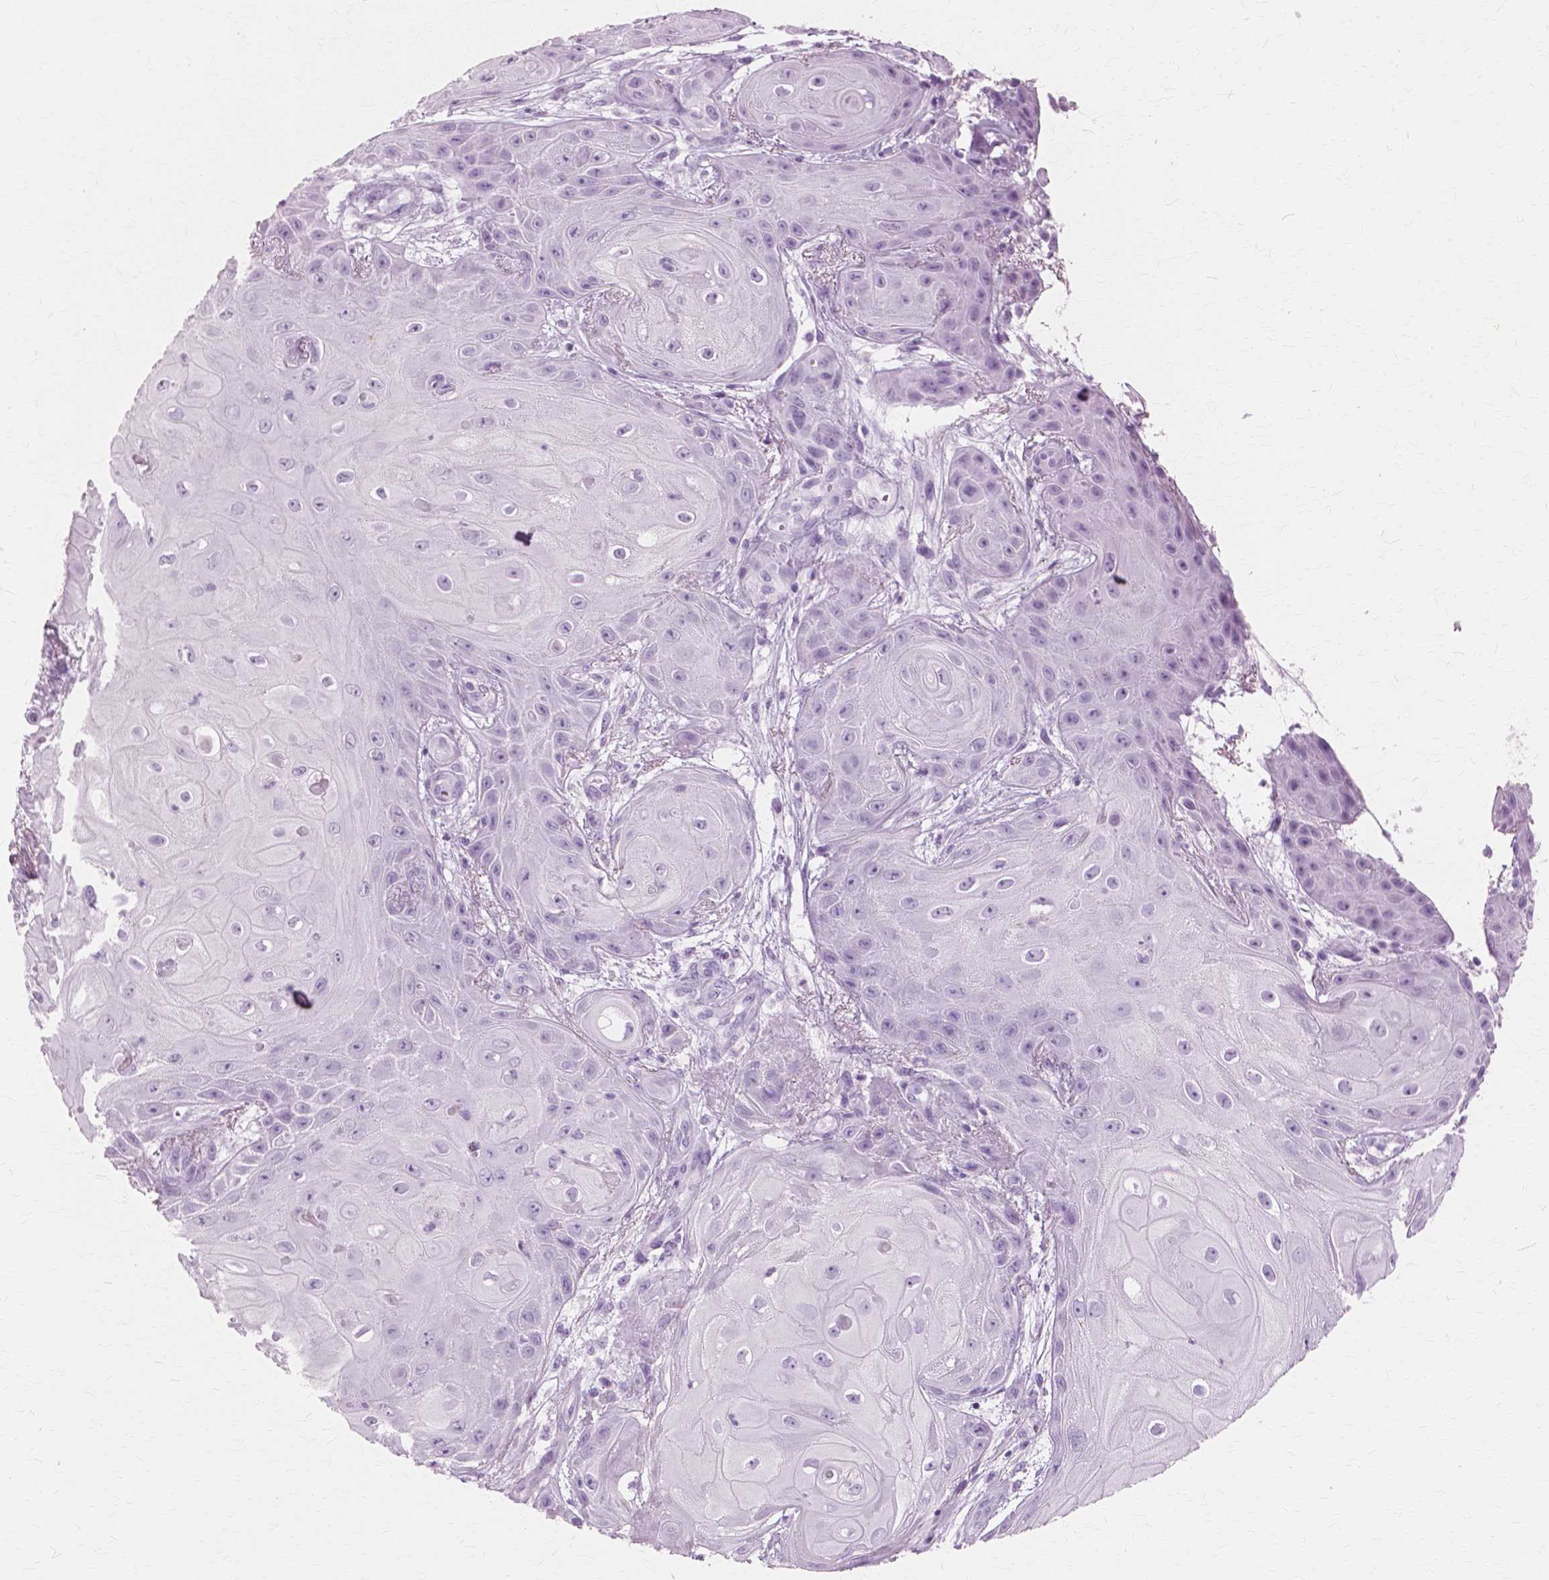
{"staining": {"intensity": "negative", "quantity": "none", "location": "none"}, "tissue": "skin cancer", "cell_type": "Tumor cells", "image_type": "cancer", "snomed": [{"axis": "morphology", "description": "Squamous cell carcinoma, NOS"}, {"axis": "topography", "description": "Skin"}], "caption": "Tumor cells show no significant protein expression in skin cancer (squamous cell carcinoma). The staining is performed using DAB brown chromogen with nuclei counter-stained in using hematoxylin.", "gene": "SFTPD", "patient": {"sex": "male", "age": 62}}